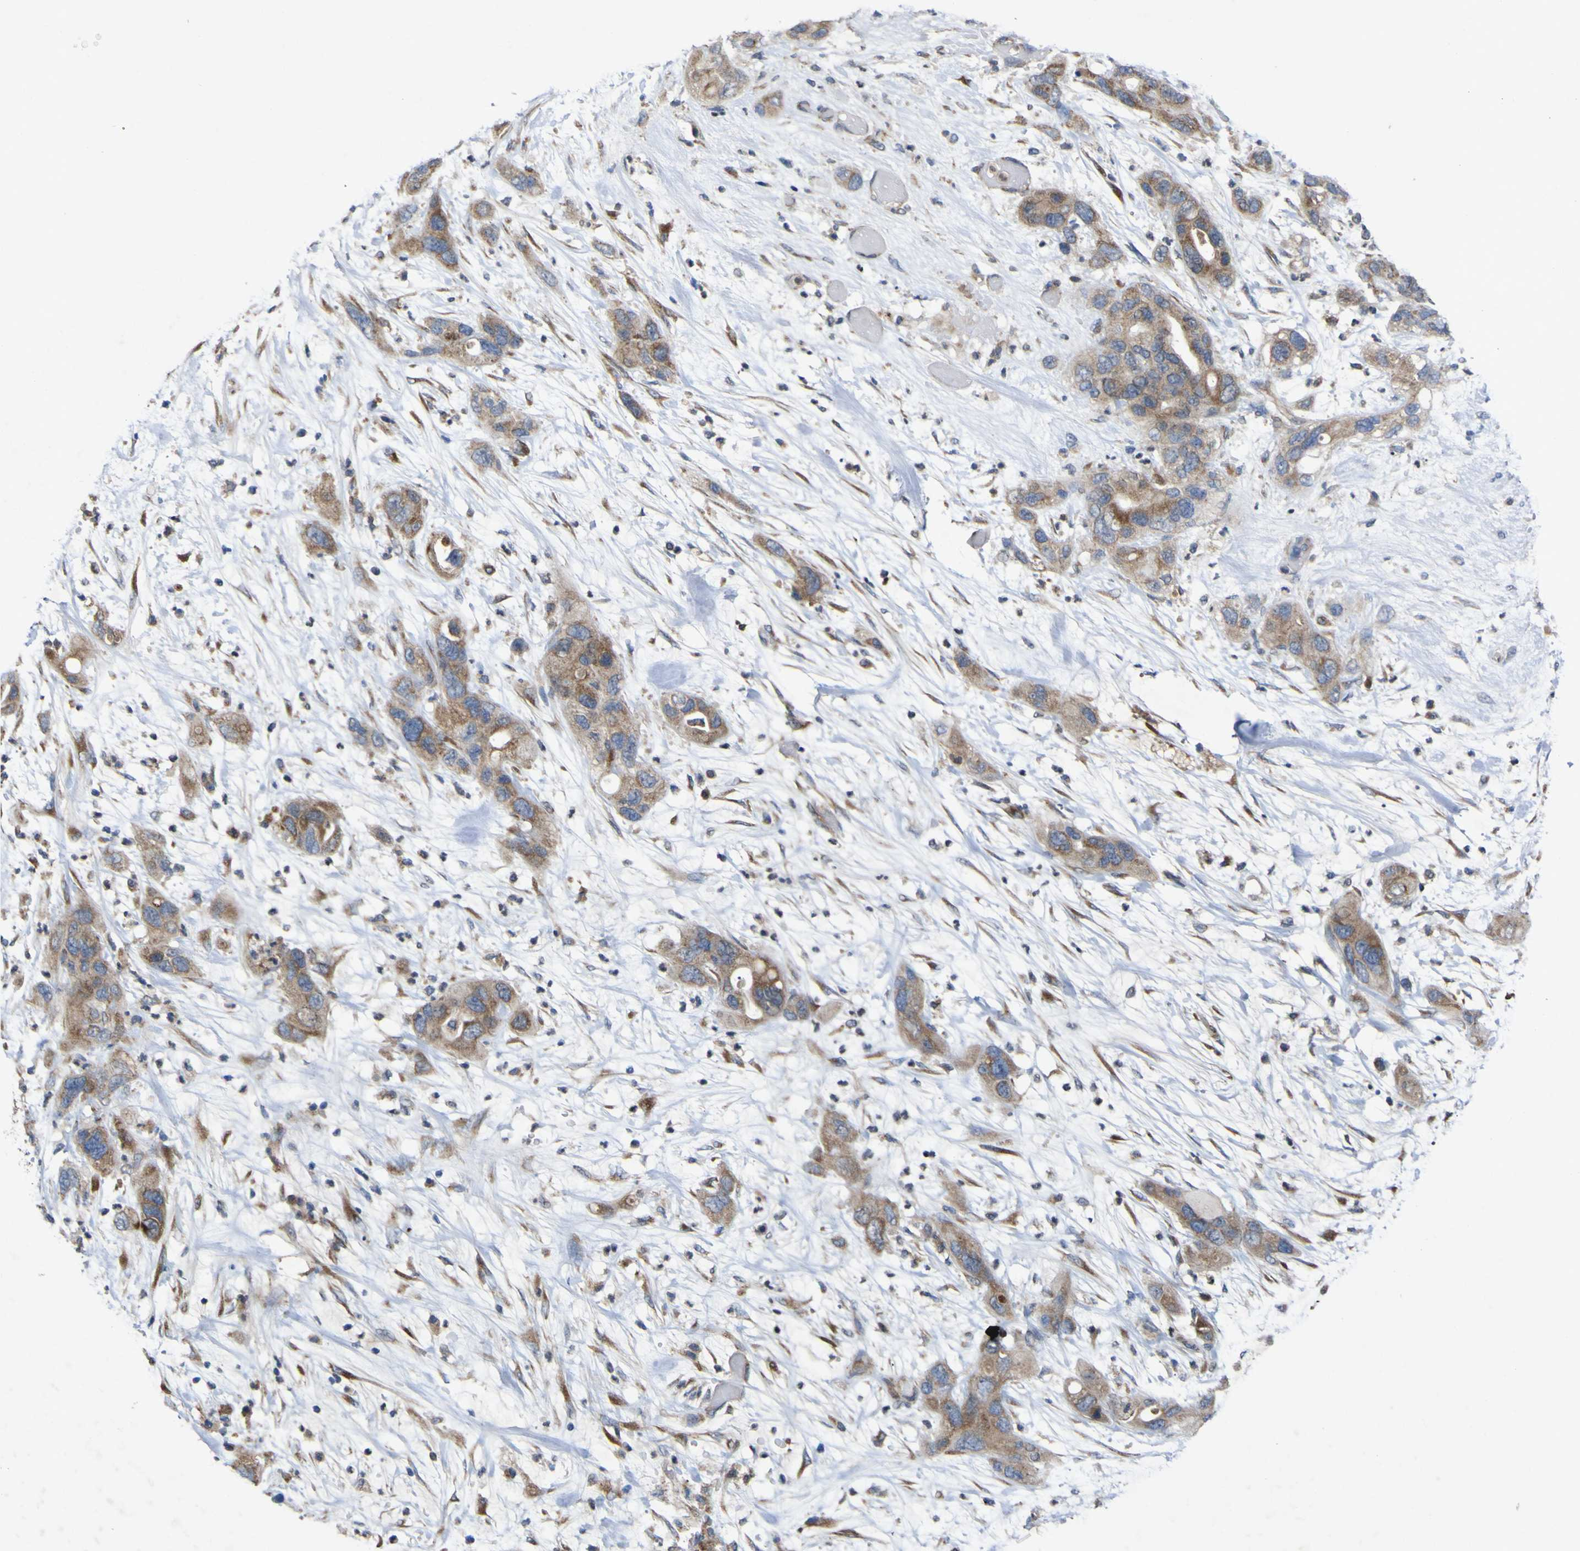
{"staining": {"intensity": "moderate", "quantity": ">75%", "location": "cytoplasmic/membranous"}, "tissue": "pancreatic cancer", "cell_type": "Tumor cells", "image_type": "cancer", "snomed": [{"axis": "morphology", "description": "Adenocarcinoma, NOS"}, {"axis": "topography", "description": "Pancreas"}], "caption": "High-power microscopy captured an IHC histopathology image of pancreatic cancer, revealing moderate cytoplasmic/membranous expression in approximately >75% of tumor cells.", "gene": "IRAK2", "patient": {"sex": "female", "age": 71}}